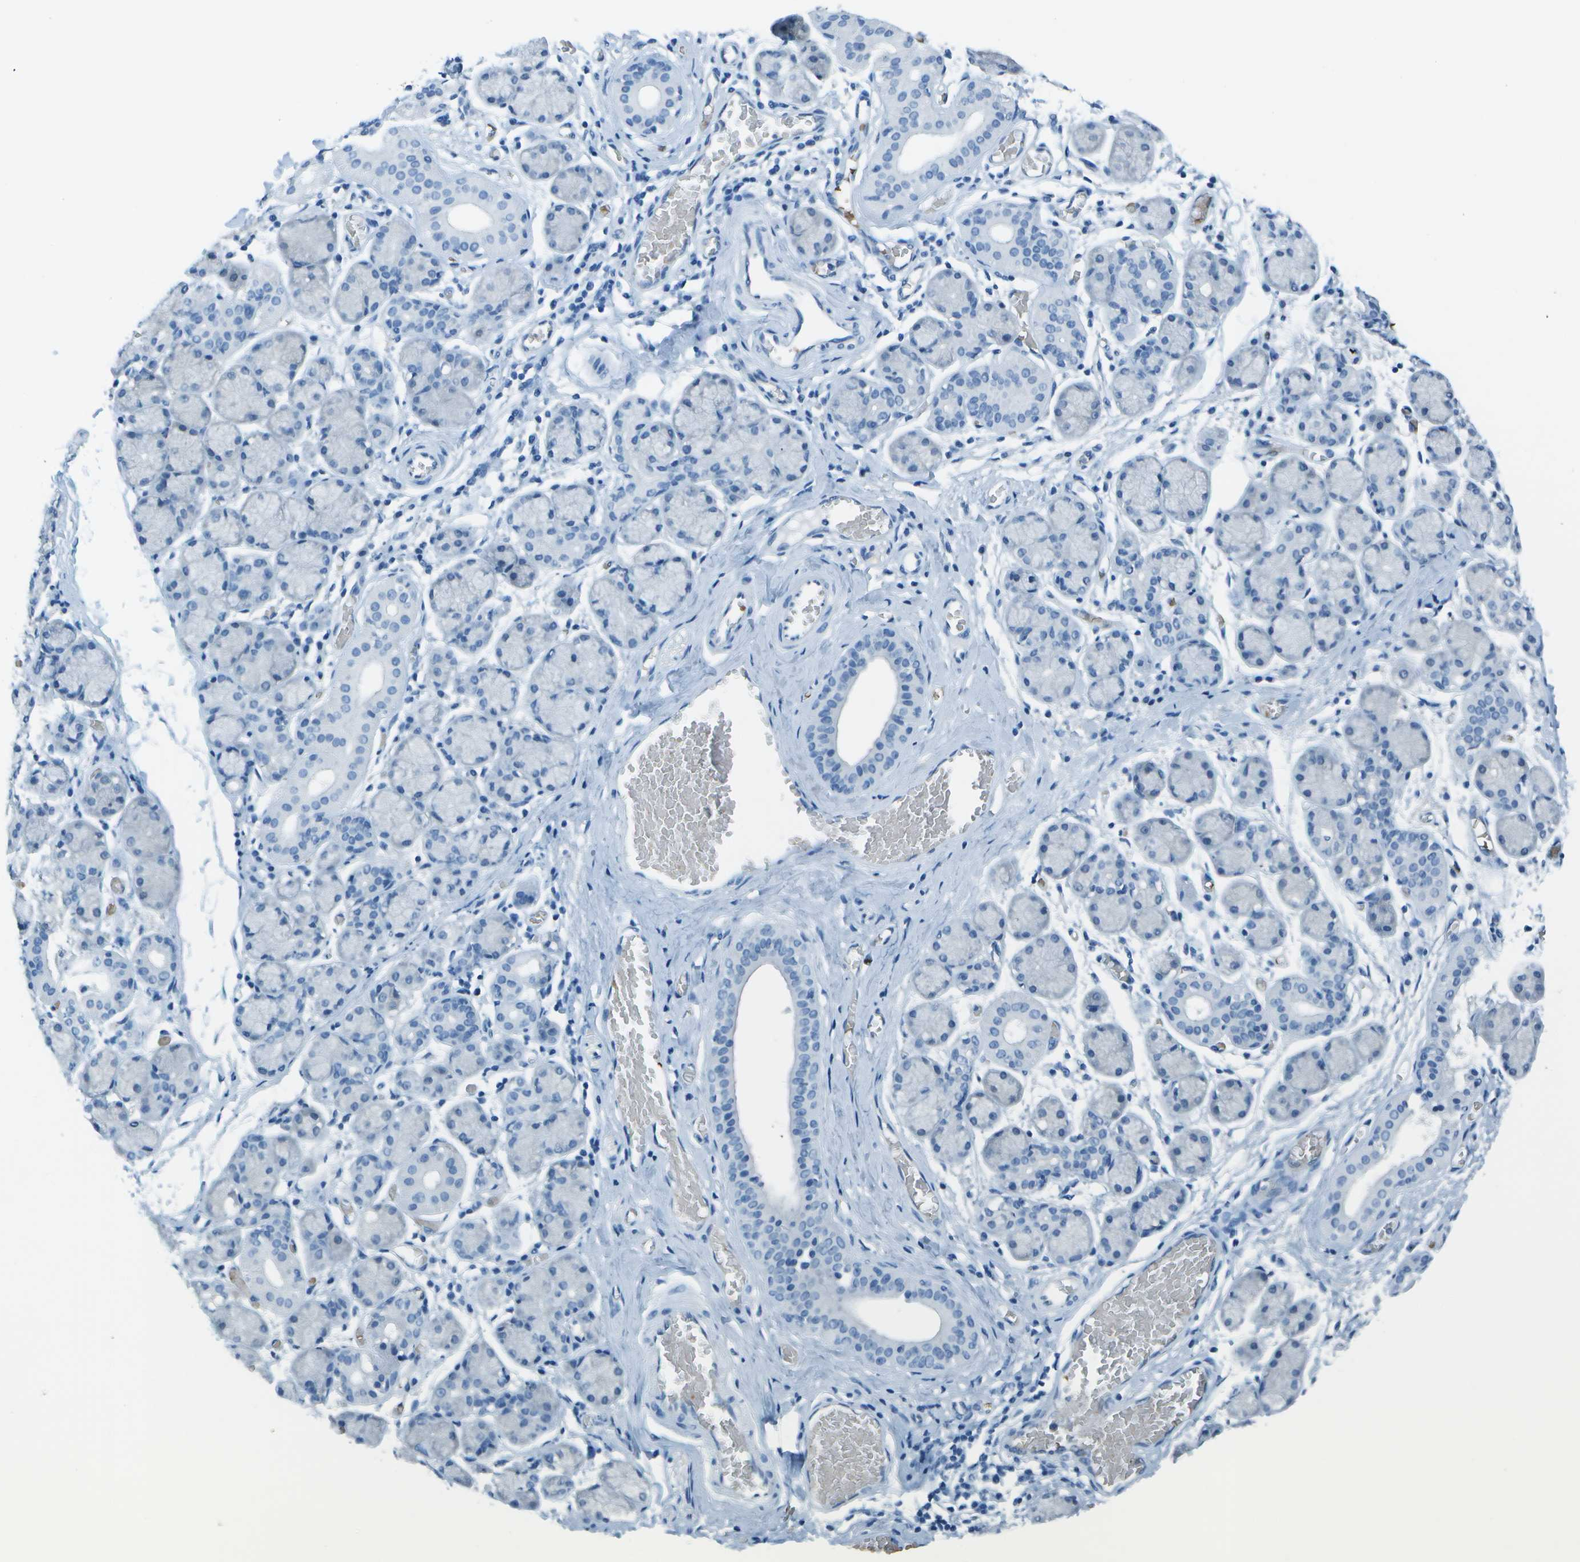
{"staining": {"intensity": "negative", "quantity": "none", "location": "none"}, "tissue": "salivary gland", "cell_type": "Glandular cells", "image_type": "normal", "snomed": [{"axis": "morphology", "description": "Normal tissue, NOS"}, {"axis": "topography", "description": "Salivary gland"}], "caption": "This histopathology image is of normal salivary gland stained with IHC to label a protein in brown with the nuclei are counter-stained blue. There is no expression in glandular cells. (Immunohistochemistry (ihc), brightfield microscopy, high magnification).", "gene": "ASL", "patient": {"sex": "female", "age": 24}}